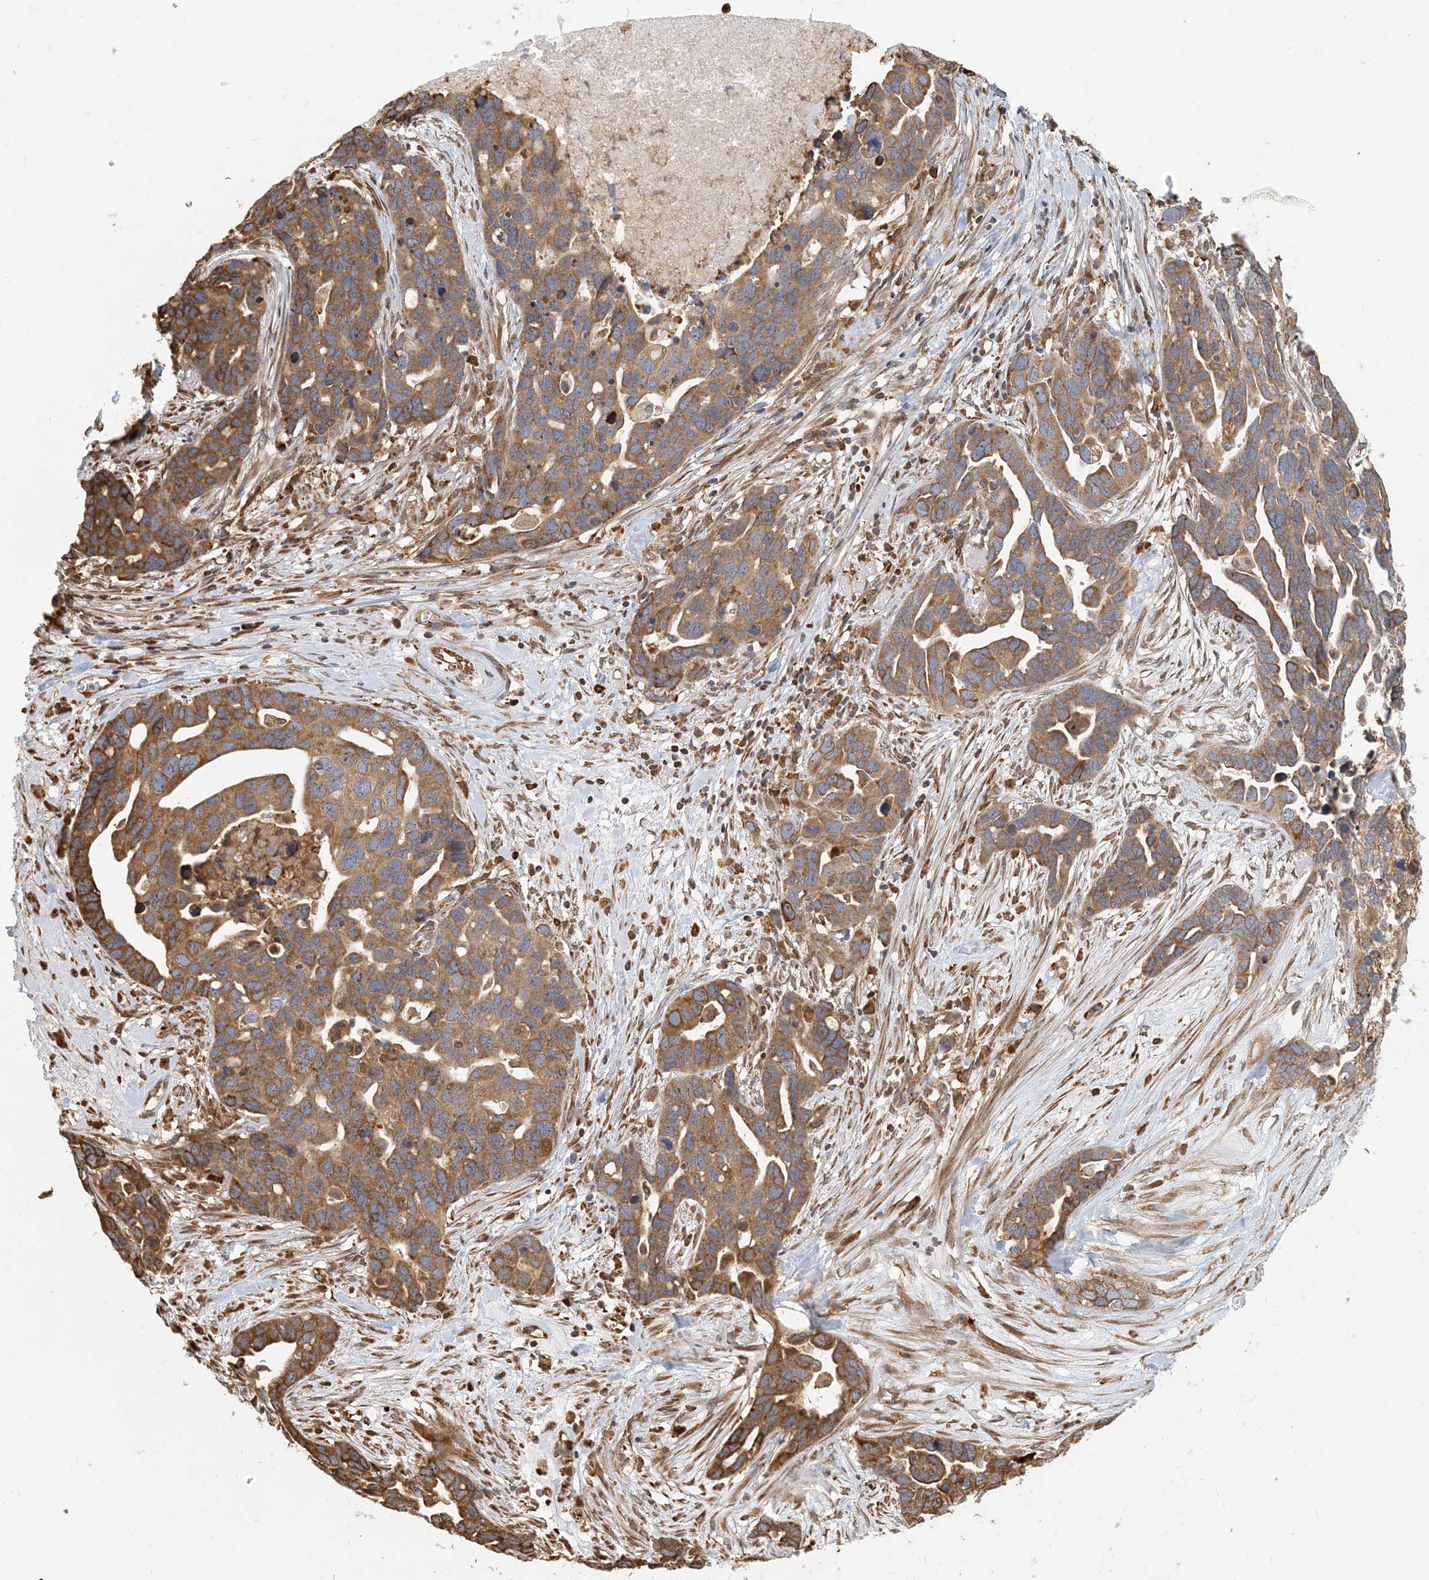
{"staining": {"intensity": "moderate", "quantity": ">75%", "location": "cytoplasmic/membranous"}, "tissue": "ovarian cancer", "cell_type": "Tumor cells", "image_type": "cancer", "snomed": [{"axis": "morphology", "description": "Cystadenocarcinoma, serous, NOS"}, {"axis": "topography", "description": "Ovary"}], "caption": "About >75% of tumor cells in human ovarian serous cystadenocarcinoma exhibit moderate cytoplasmic/membranous protein positivity as visualized by brown immunohistochemical staining.", "gene": "HNMT", "patient": {"sex": "female", "age": 54}}